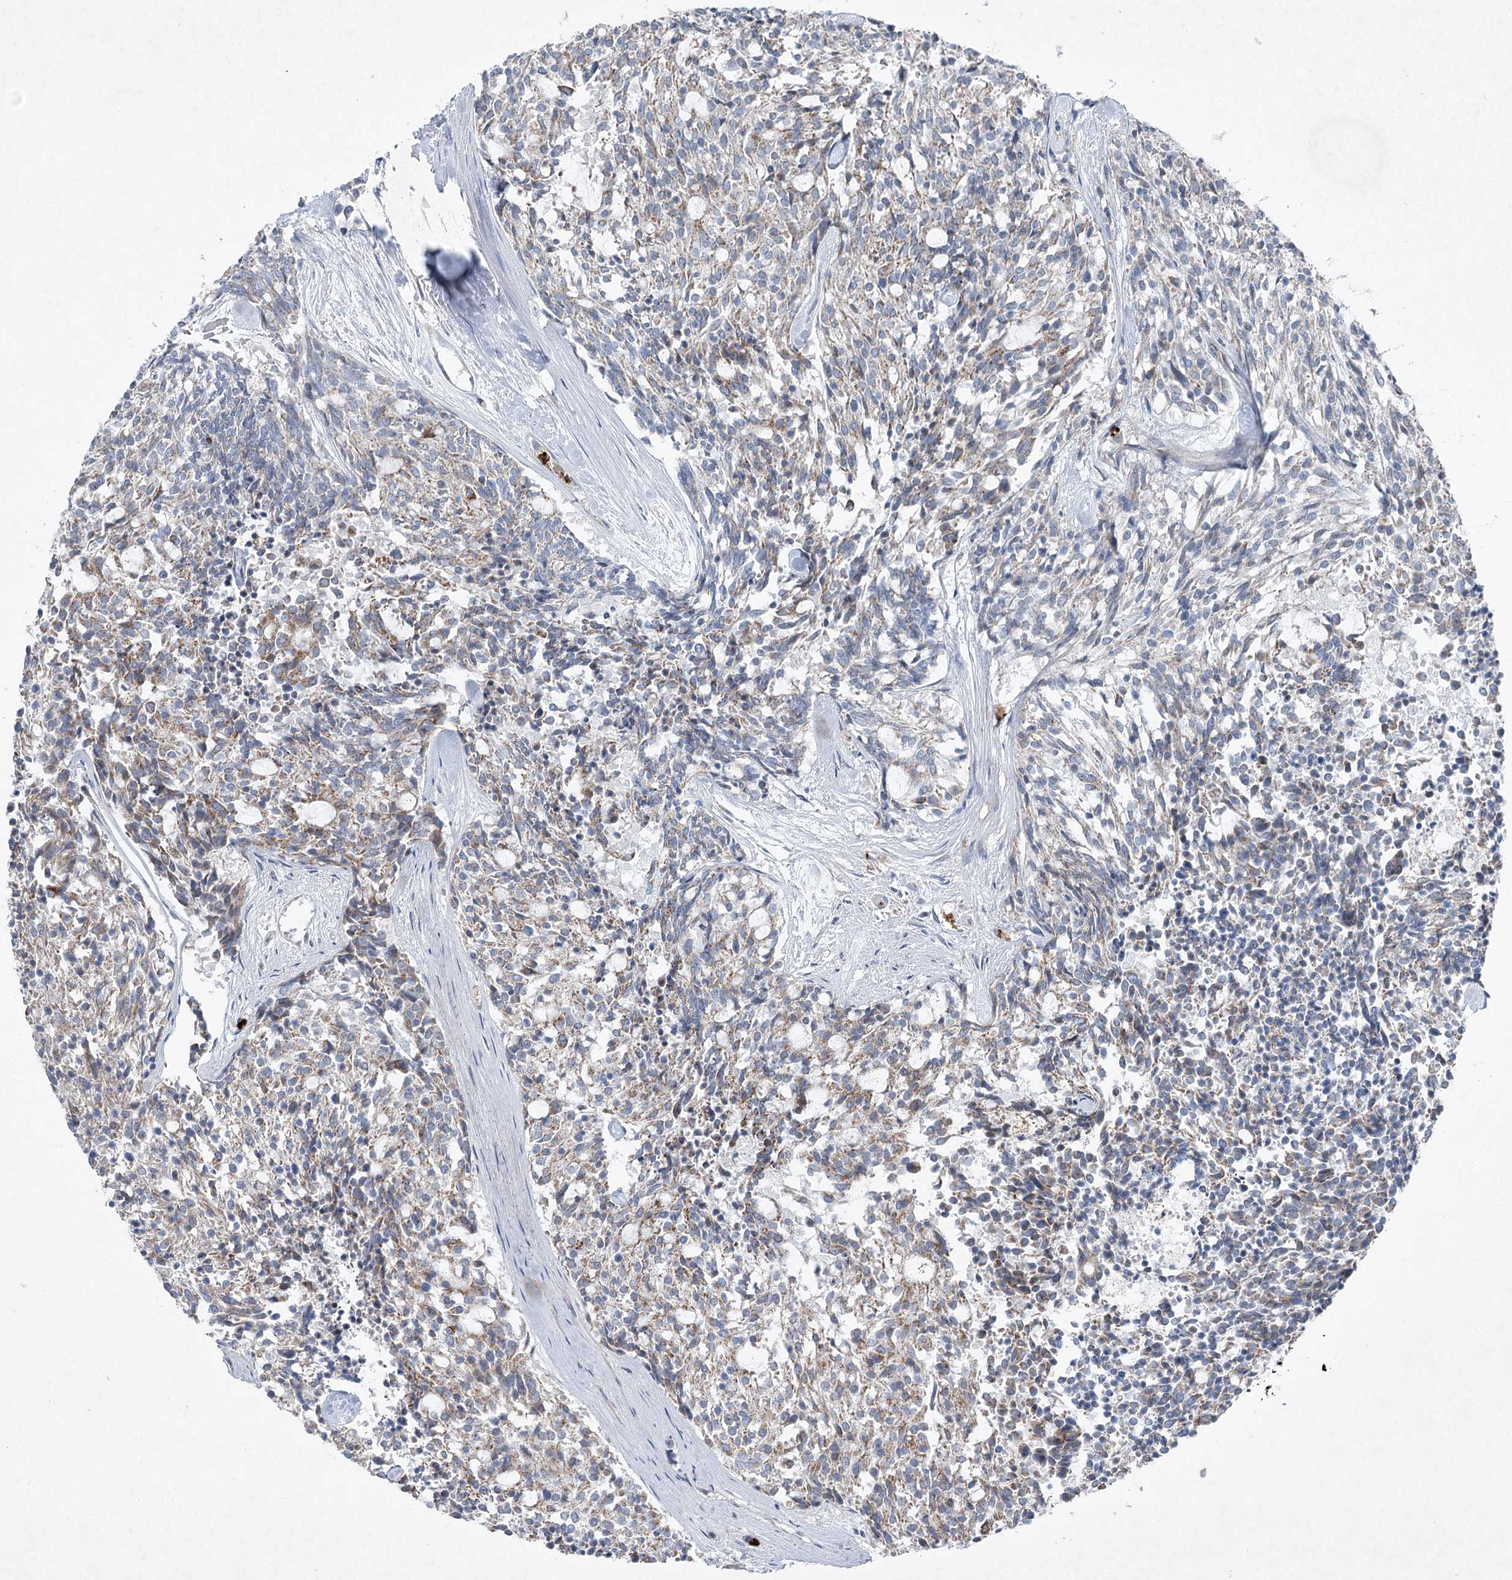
{"staining": {"intensity": "weak", "quantity": "25%-75%", "location": "cytoplasmic/membranous"}, "tissue": "carcinoid", "cell_type": "Tumor cells", "image_type": "cancer", "snomed": [{"axis": "morphology", "description": "Carcinoid, malignant, NOS"}, {"axis": "topography", "description": "Pancreas"}], "caption": "Immunohistochemical staining of human carcinoid reveals low levels of weak cytoplasmic/membranous positivity in approximately 25%-75% of tumor cells.", "gene": "PLA2G12A", "patient": {"sex": "female", "age": 54}}